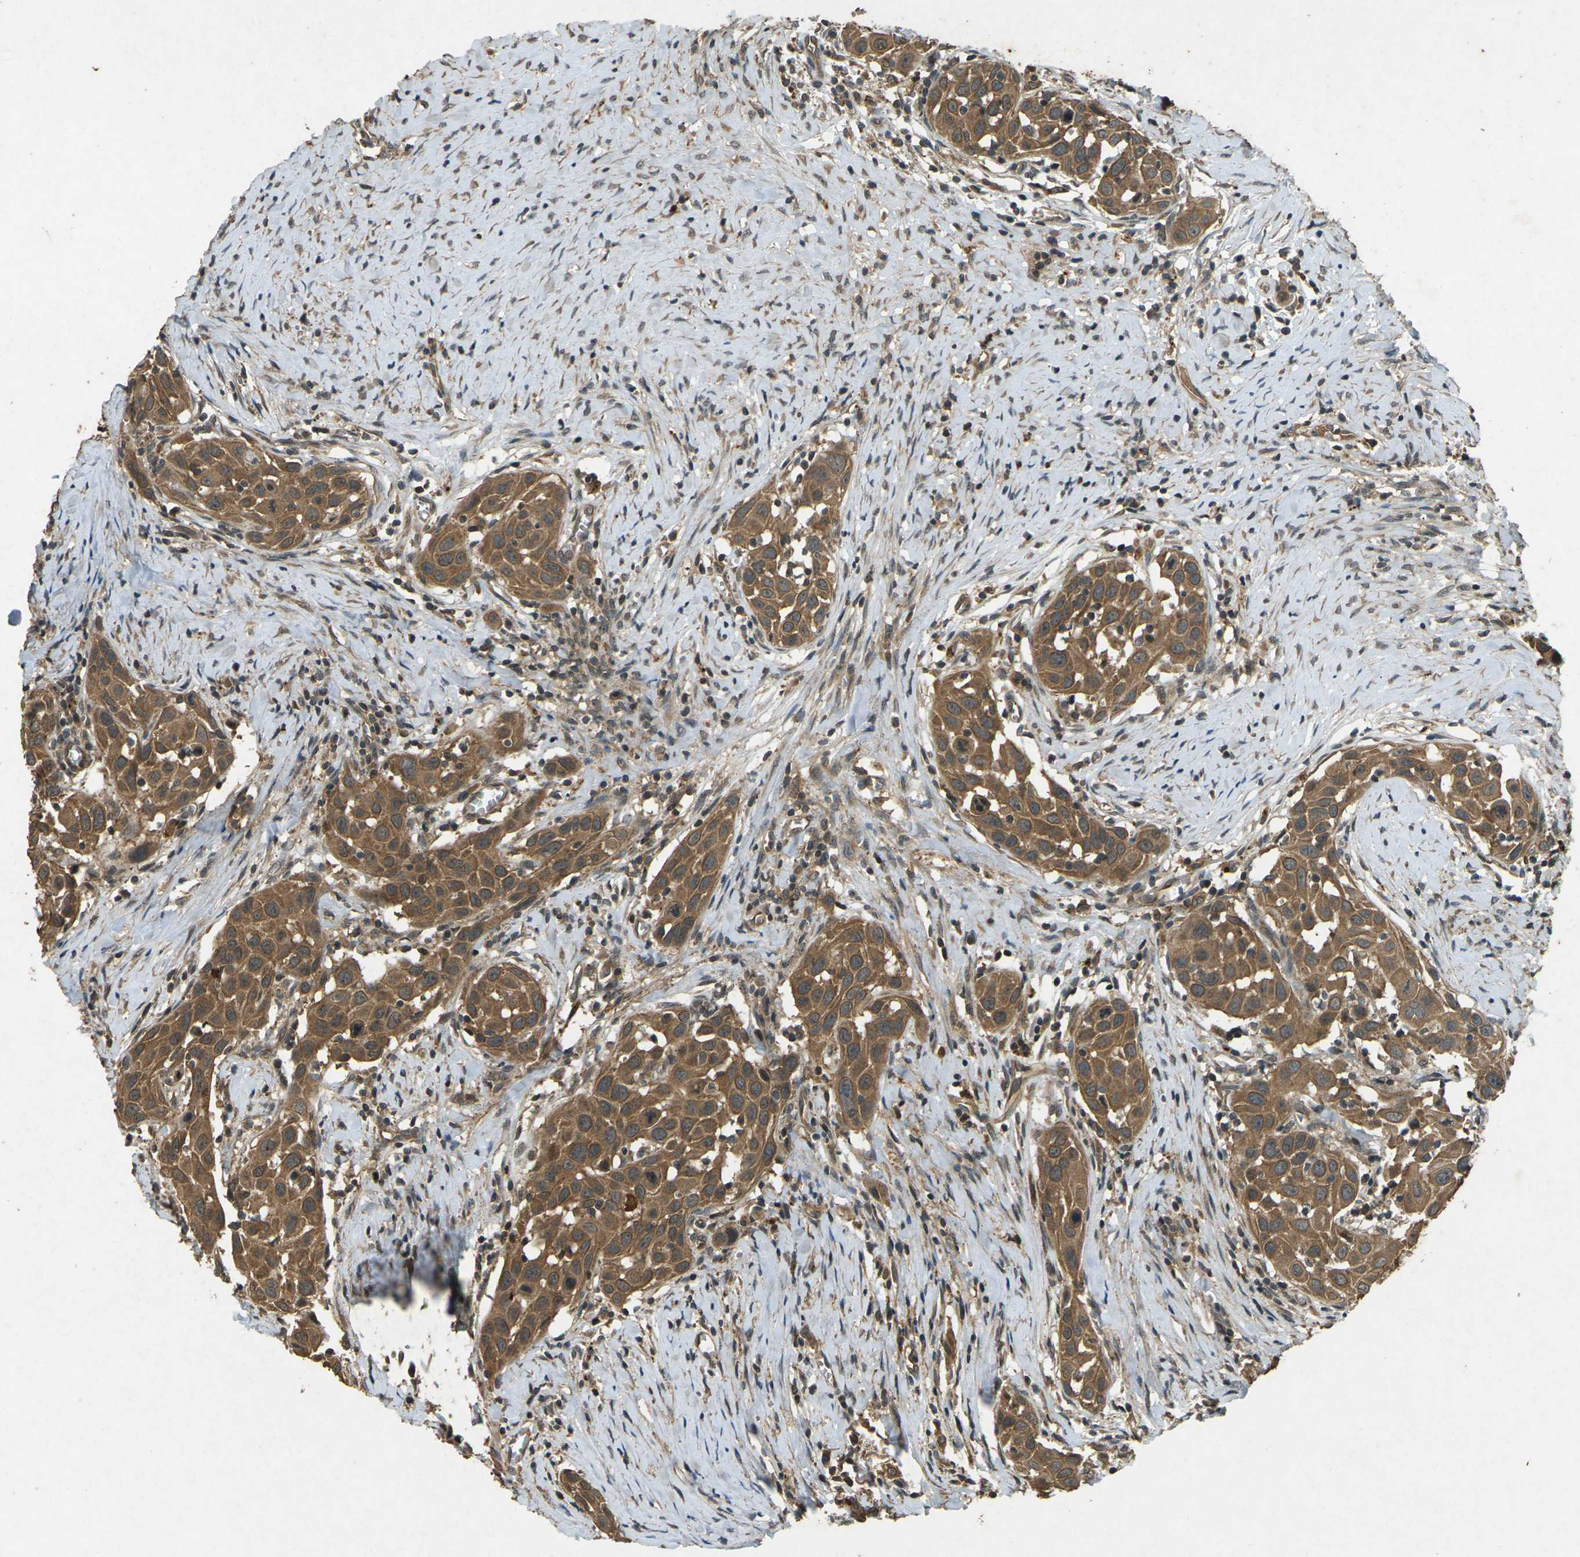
{"staining": {"intensity": "strong", "quantity": ">75%", "location": "cytoplasmic/membranous"}, "tissue": "head and neck cancer", "cell_type": "Tumor cells", "image_type": "cancer", "snomed": [{"axis": "morphology", "description": "Squamous cell carcinoma, NOS"}, {"axis": "topography", "description": "Oral tissue"}, {"axis": "topography", "description": "Head-Neck"}], "caption": "A high-resolution histopathology image shows immunohistochemistry staining of head and neck cancer (squamous cell carcinoma), which reveals strong cytoplasmic/membranous positivity in about >75% of tumor cells. The protein of interest is shown in brown color, while the nuclei are stained blue.", "gene": "TAP1", "patient": {"sex": "female", "age": 50}}